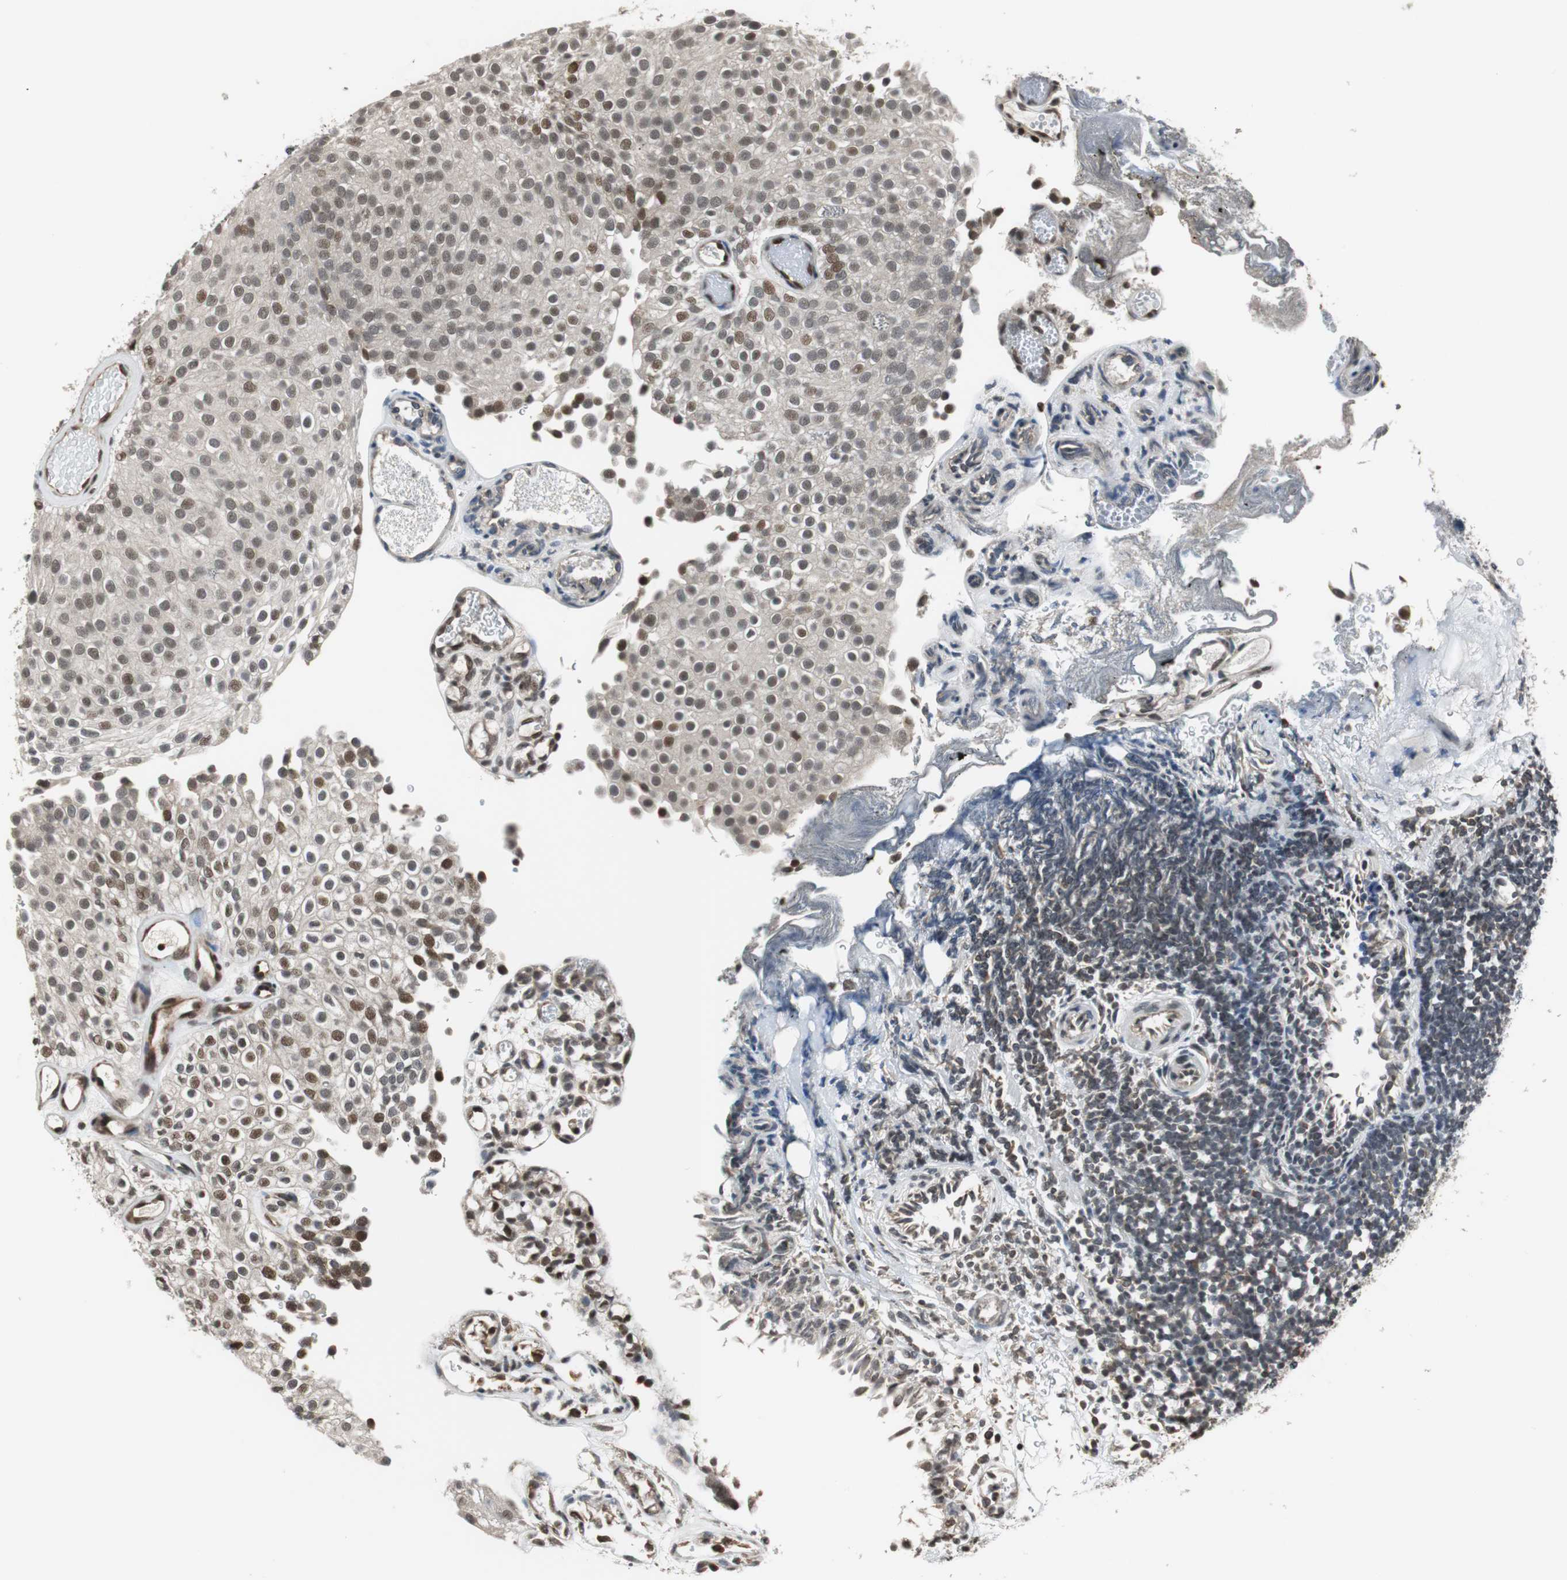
{"staining": {"intensity": "moderate", "quantity": ">75%", "location": "nuclear"}, "tissue": "urothelial cancer", "cell_type": "Tumor cells", "image_type": "cancer", "snomed": [{"axis": "morphology", "description": "Urothelial carcinoma, Low grade"}, {"axis": "topography", "description": "Urinary bladder"}], "caption": "Immunohistochemistry (IHC) micrograph of neoplastic tissue: low-grade urothelial carcinoma stained using IHC demonstrates medium levels of moderate protein expression localized specifically in the nuclear of tumor cells, appearing as a nuclear brown color.", "gene": "REST", "patient": {"sex": "male", "age": 78}}